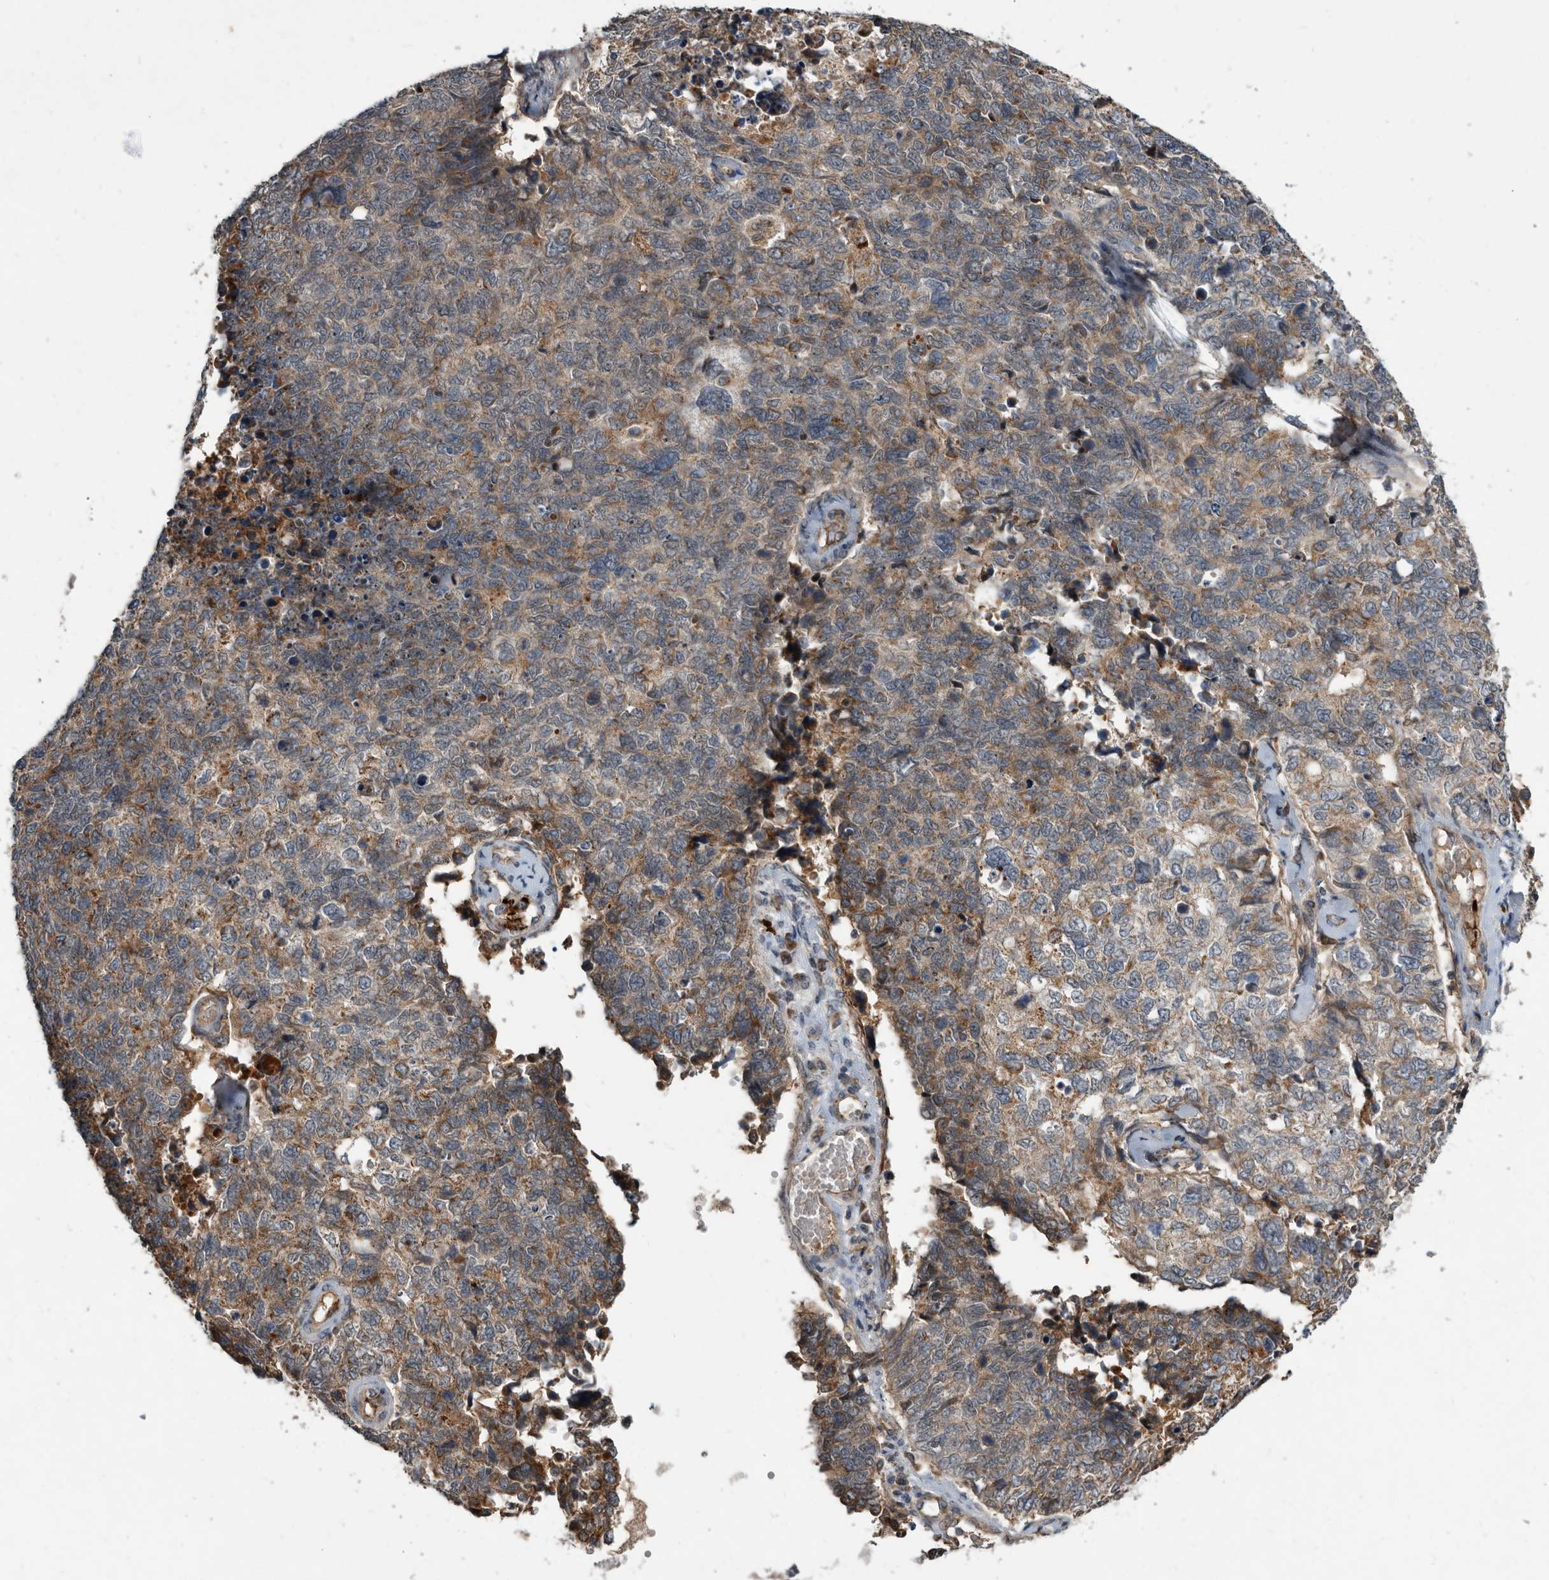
{"staining": {"intensity": "moderate", "quantity": "25%-75%", "location": "cytoplasmic/membranous"}, "tissue": "cervical cancer", "cell_type": "Tumor cells", "image_type": "cancer", "snomed": [{"axis": "morphology", "description": "Squamous cell carcinoma, NOS"}, {"axis": "topography", "description": "Cervix"}], "caption": "Cervical cancer stained with a brown dye demonstrates moderate cytoplasmic/membranous positive expression in approximately 25%-75% of tumor cells.", "gene": "PI15", "patient": {"sex": "female", "age": 63}}